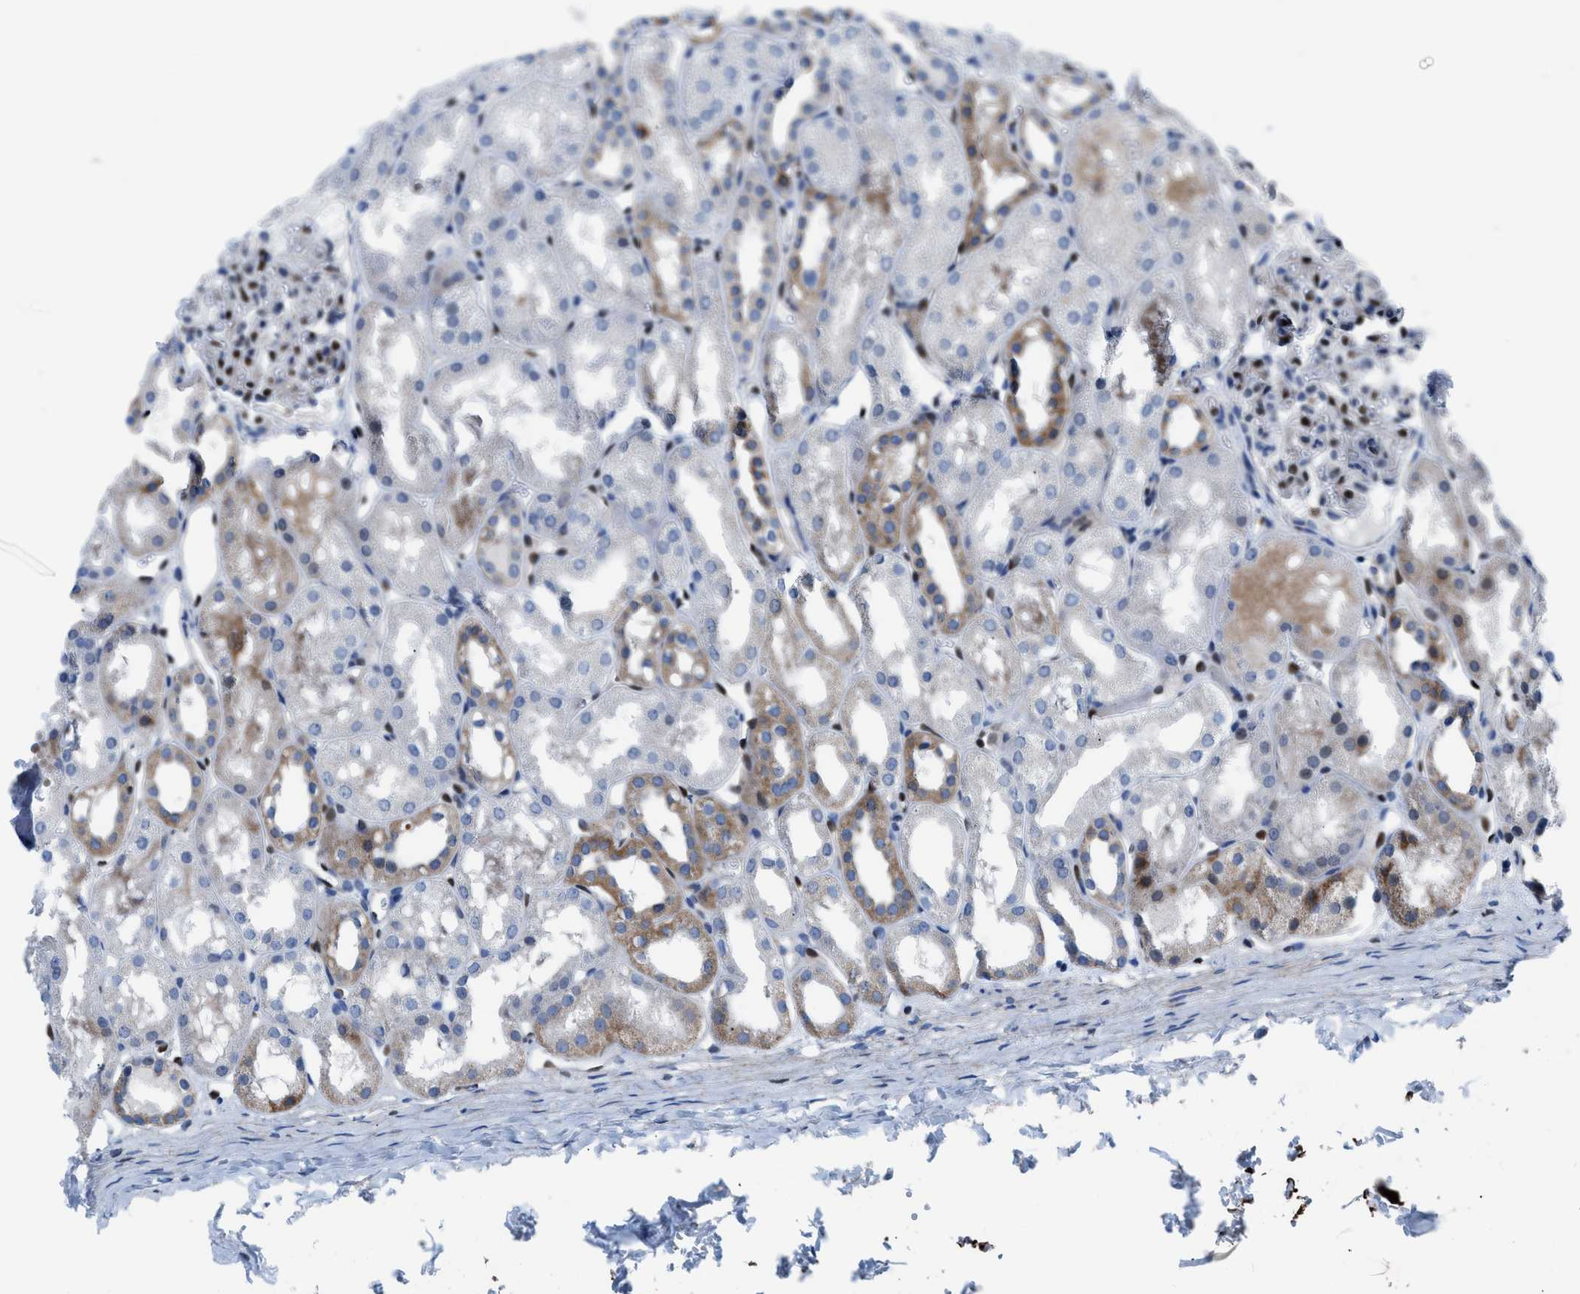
{"staining": {"intensity": "negative", "quantity": "none", "location": "none"}, "tissue": "kidney", "cell_type": "Cells in glomeruli", "image_type": "normal", "snomed": [{"axis": "morphology", "description": "Normal tissue, NOS"}, {"axis": "topography", "description": "Kidney"}, {"axis": "topography", "description": "Urinary bladder"}], "caption": "Immunohistochemistry histopathology image of normal kidney stained for a protein (brown), which demonstrates no positivity in cells in glomeruli. Nuclei are stained in blue.", "gene": "LMO2", "patient": {"sex": "male", "age": 16}}